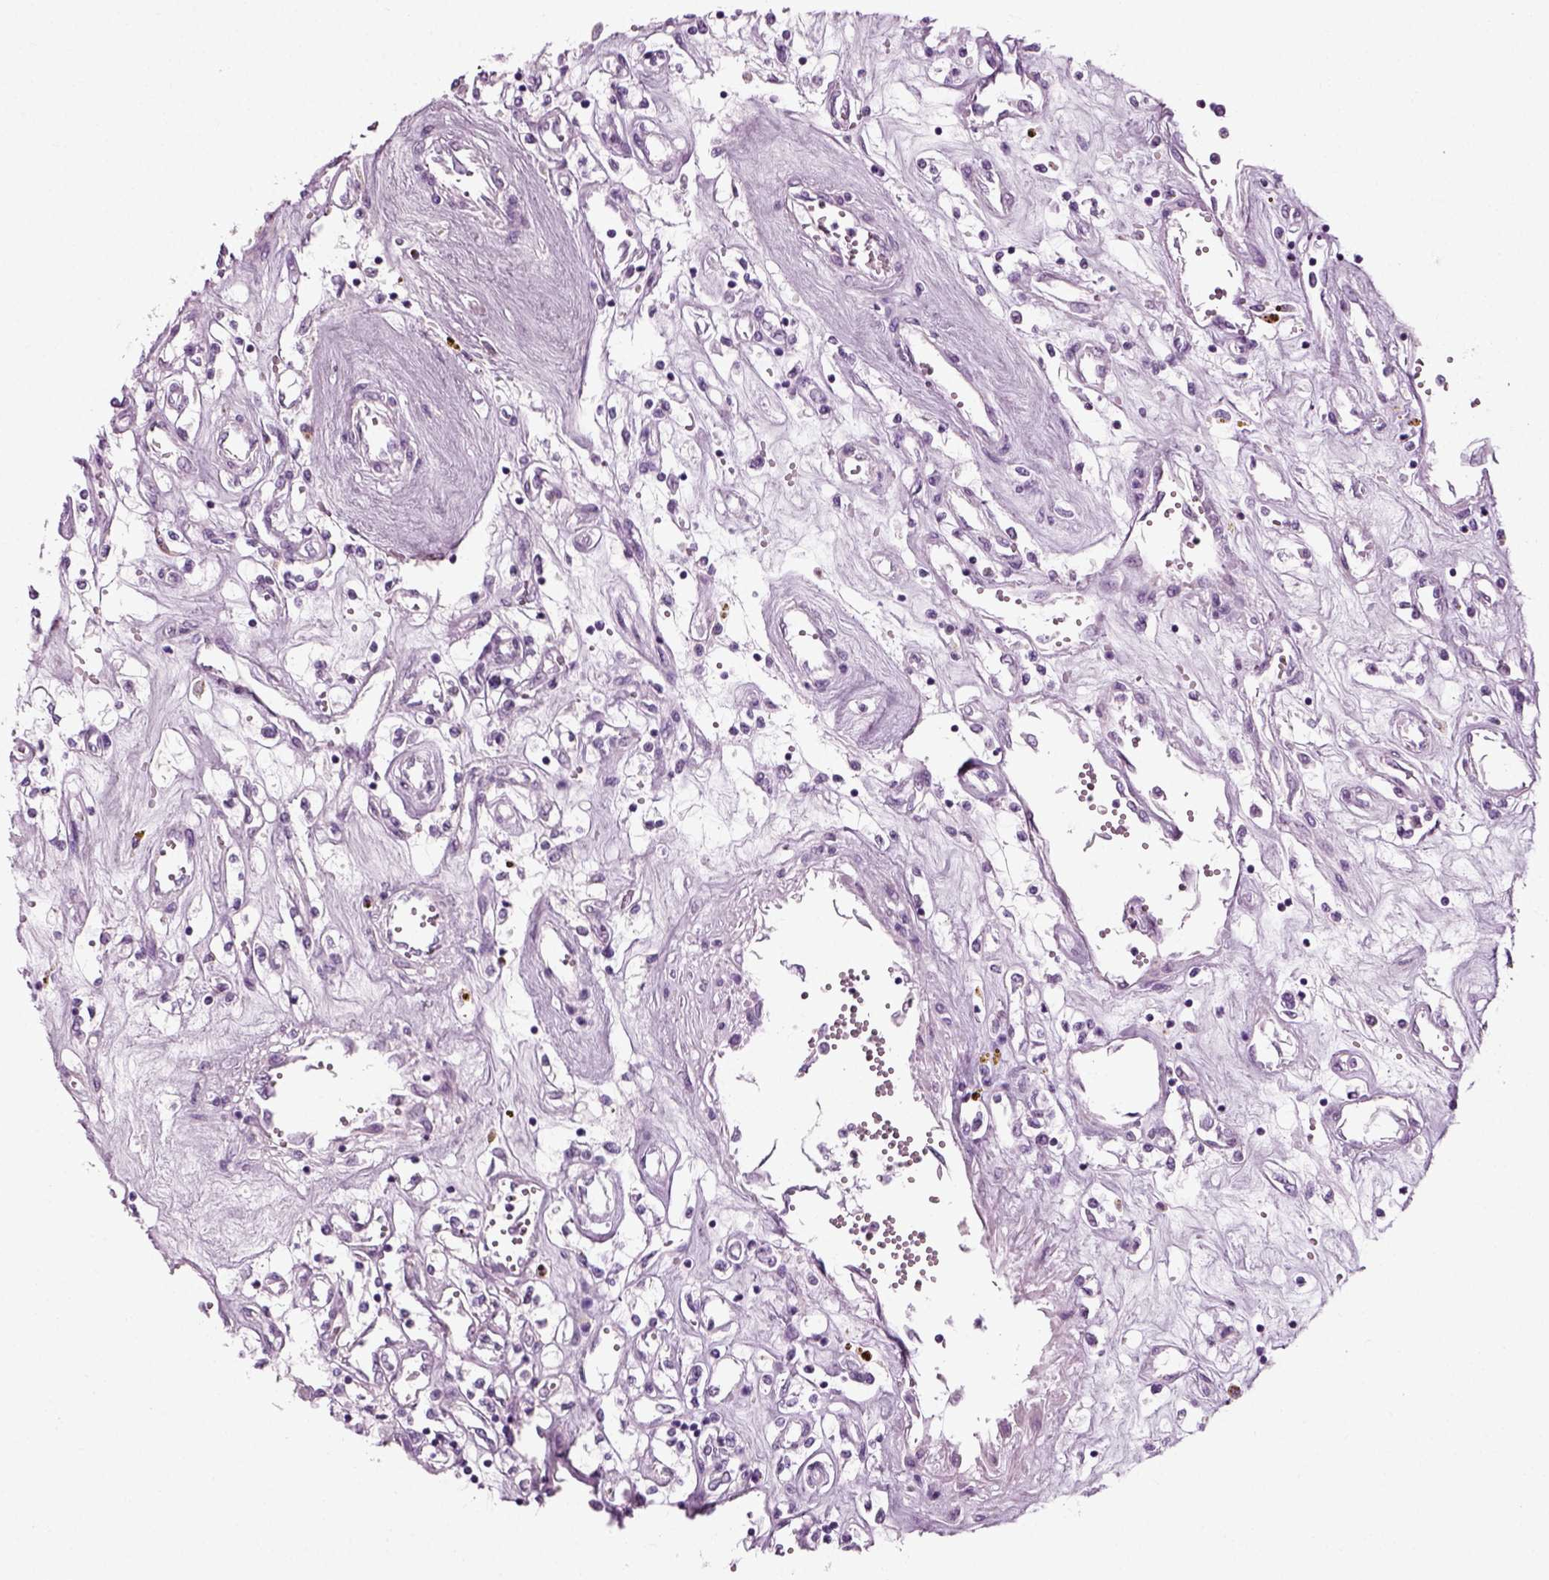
{"staining": {"intensity": "negative", "quantity": "none", "location": "none"}, "tissue": "renal cancer", "cell_type": "Tumor cells", "image_type": "cancer", "snomed": [{"axis": "morphology", "description": "Adenocarcinoma, NOS"}, {"axis": "topography", "description": "Kidney"}], "caption": "Protein analysis of adenocarcinoma (renal) displays no significant staining in tumor cells.", "gene": "ZC2HC1C", "patient": {"sex": "female", "age": 59}}